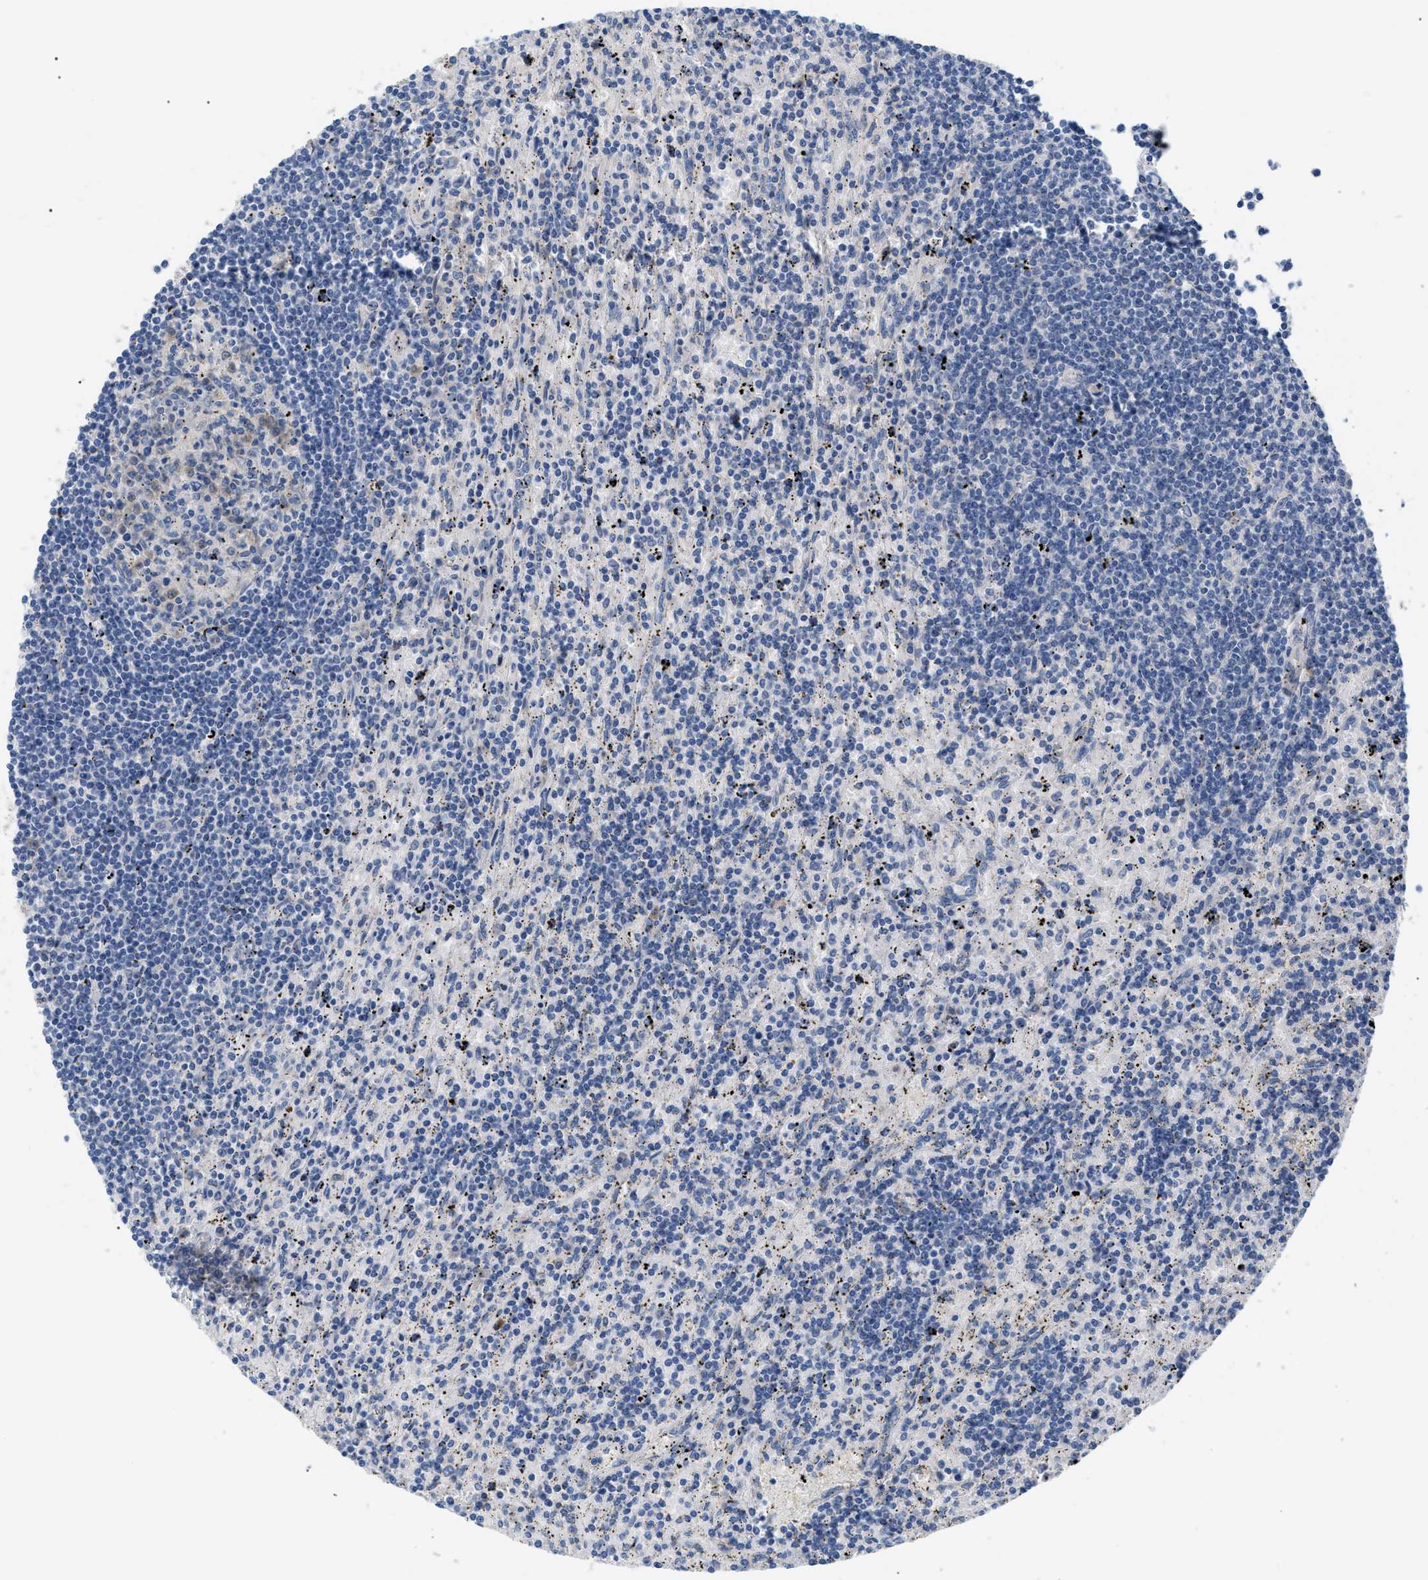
{"staining": {"intensity": "negative", "quantity": "none", "location": "none"}, "tissue": "lymphoma", "cell_type": "Tumor cells", "image_type": "cancer", "snomed": [{"axis": "morphology", "description": "Malignant lymphoma, non-Hodgkin's type, Low grade"}, {"axis": "topography", "description": "Spleen"}], "caption": "There is no significant positivity in tumor cells of low-grade malignant lymphoma, non-Hodgkin's type.", "gene": "DHX58", "patient": {"sex": "male", "age": 76}}